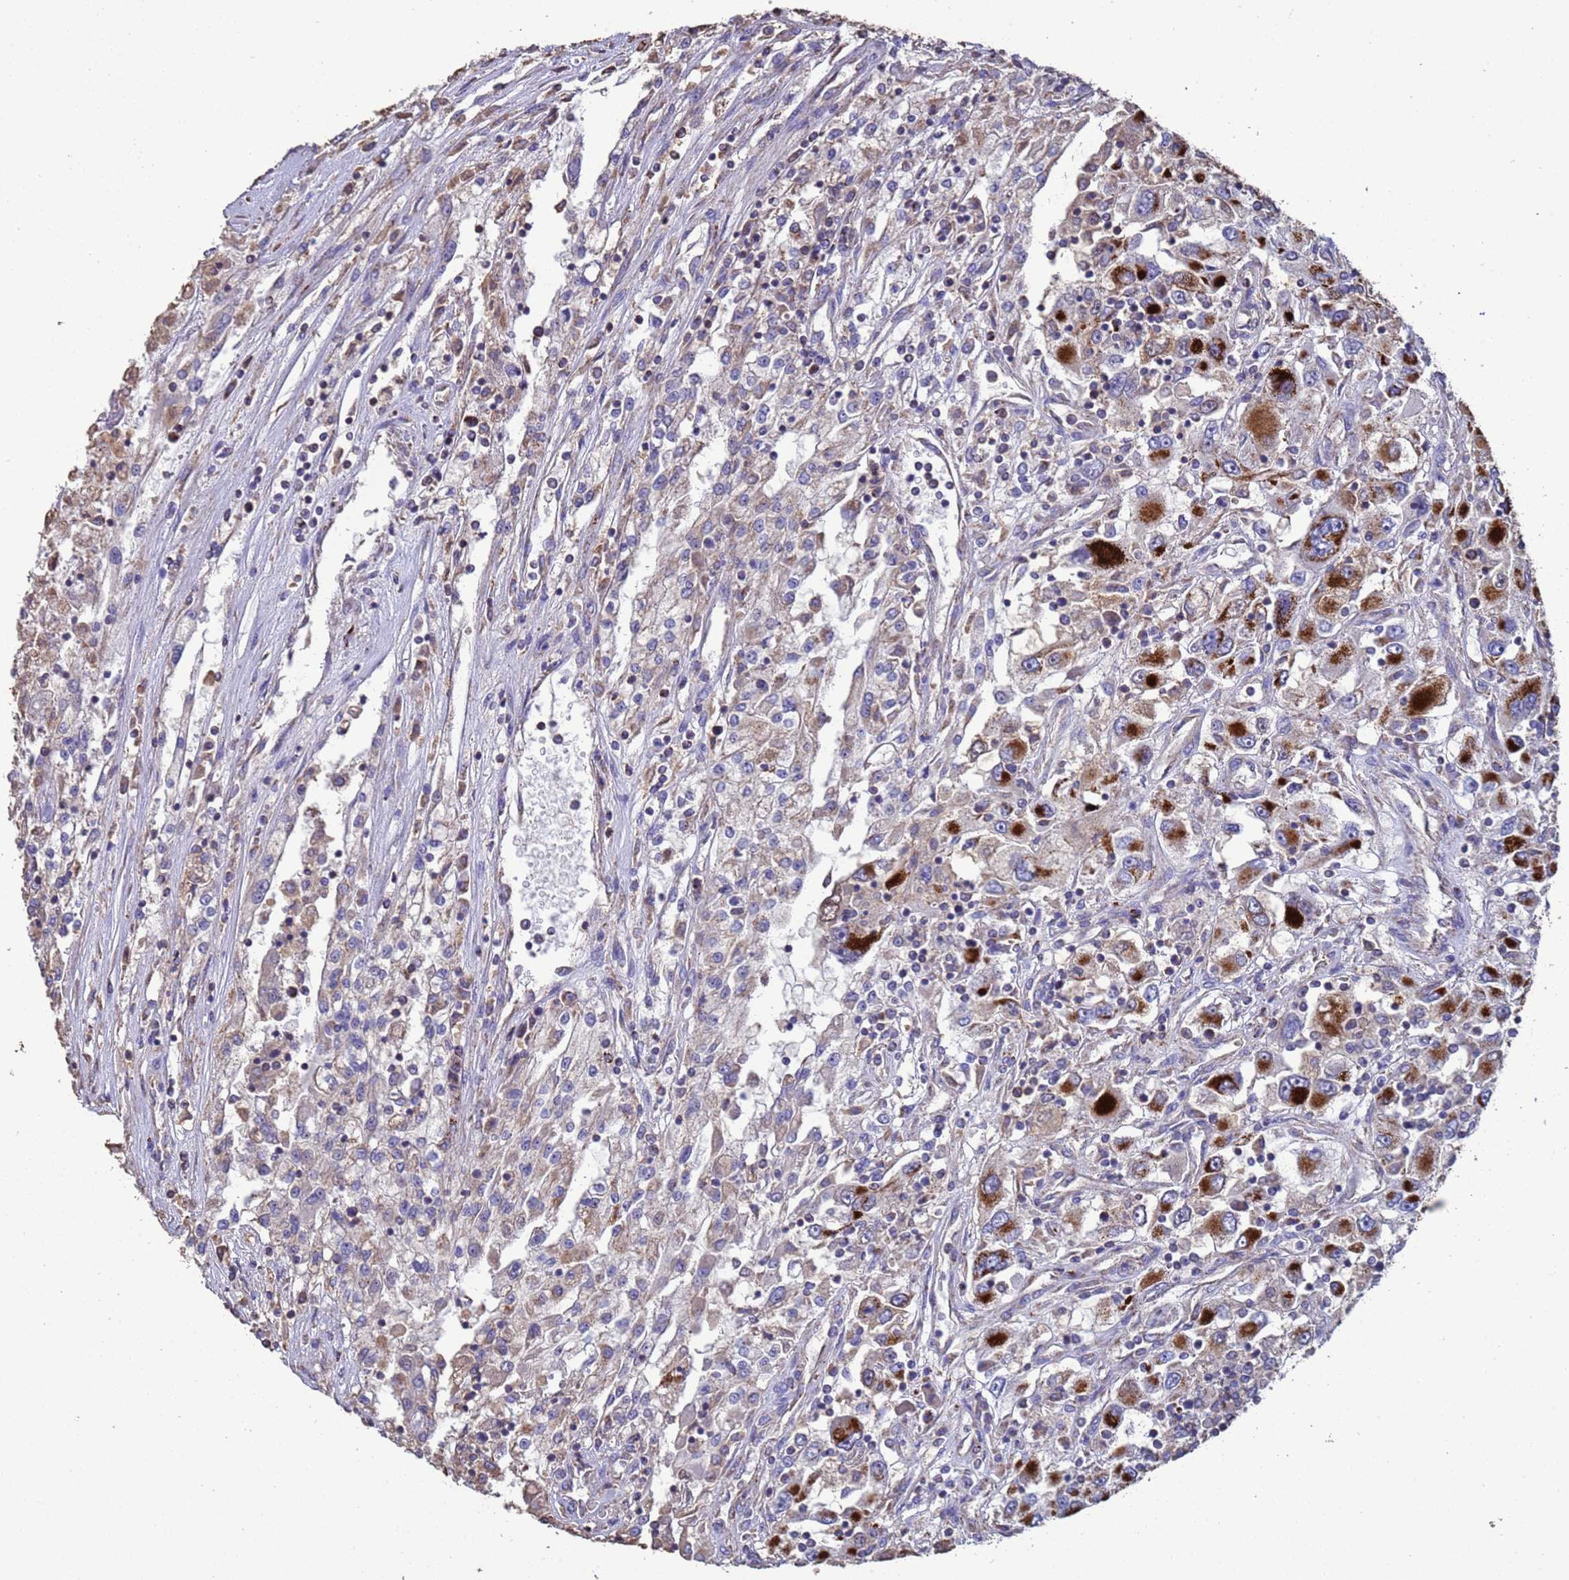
{"staining": {"intensity": "strong", "quantity": ">75%", "location": "cytoplasmic/membranous"}, "tissue": "renal cancer", "cell_type": "Tumor cells", "image_type": "cancer", "snomed": [{"axis": "morphology", "description": "Adenocarcinoma, NOS"}, {"axis": "topography", "description": "Kidney"}], "caption": "Immunohistochemical staining of human adenocarcinoma (renal) exhibits strong cytoplasmic/membranous protein positivity in approximately >75% of tumor cells.", "gene": "ZNFX1", "patient": {"sex": "female", "age": 52}}